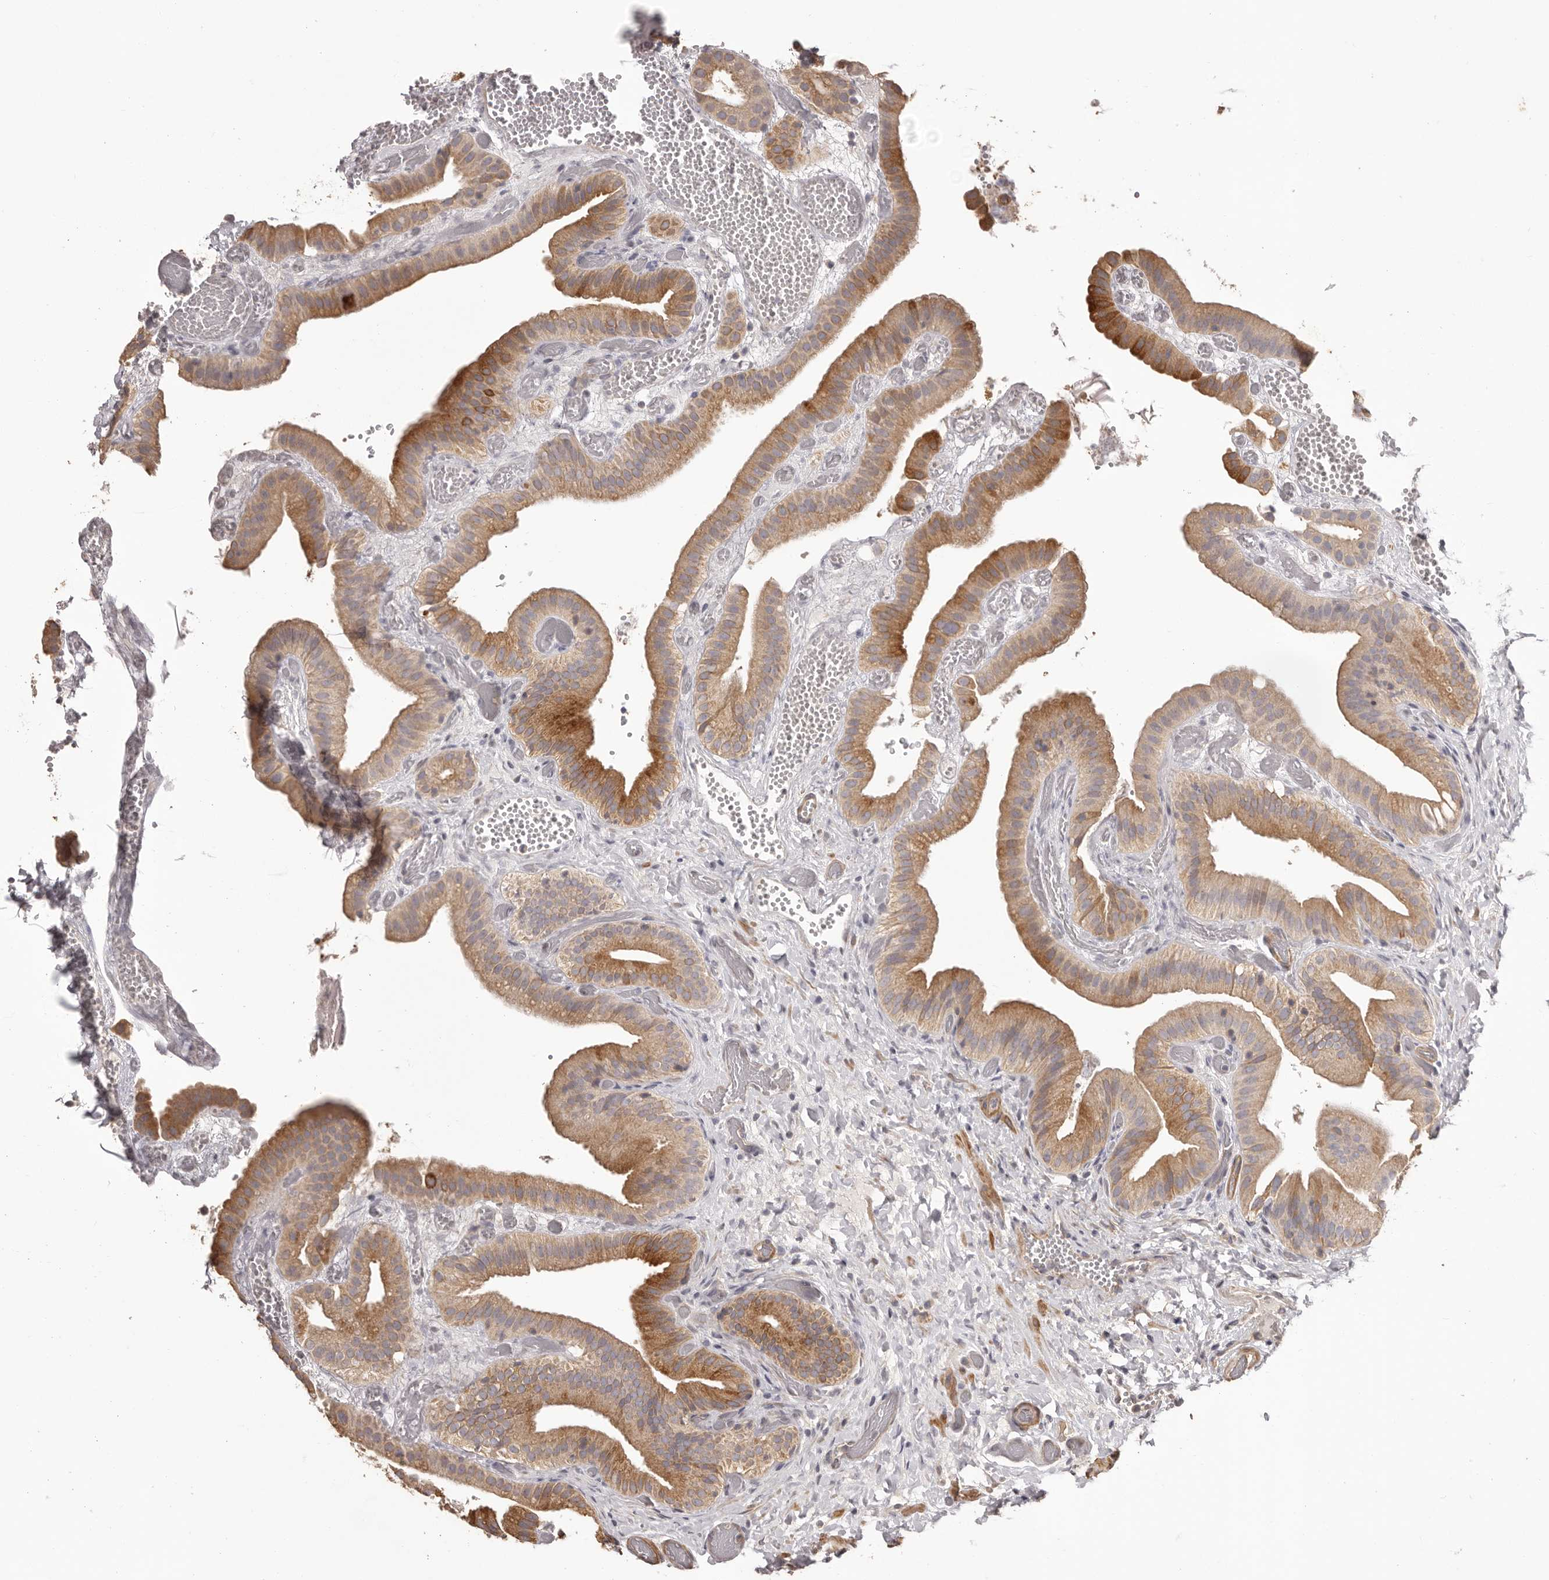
{"staining": {"intensity": "strong", "quantity": ">75%", "location": "cytoplasmic/membranous"}, "tissue": "gallbladder", "cell_type": "Glandular cells", "image_type": "normal", "snomed": [{"axis": "morphology", "description": "Normal tissue, NOS"}, {"axis": "topography", "description": "Gallbladder"}], "caption": "Immunohistochemistry staining of benign gallbladder, which reveals high levels of strong cytoplasmic/membranous positivity in about >75% of glandular cells indicating strong cytoplasmic/membranous protein expression. The staining was performed using DAB (brown) for protein detection and nuclei were counterstained in hematoxylin (blue).", "gene": "HRH1", "patient": {"sex": "female", "age": 64}}